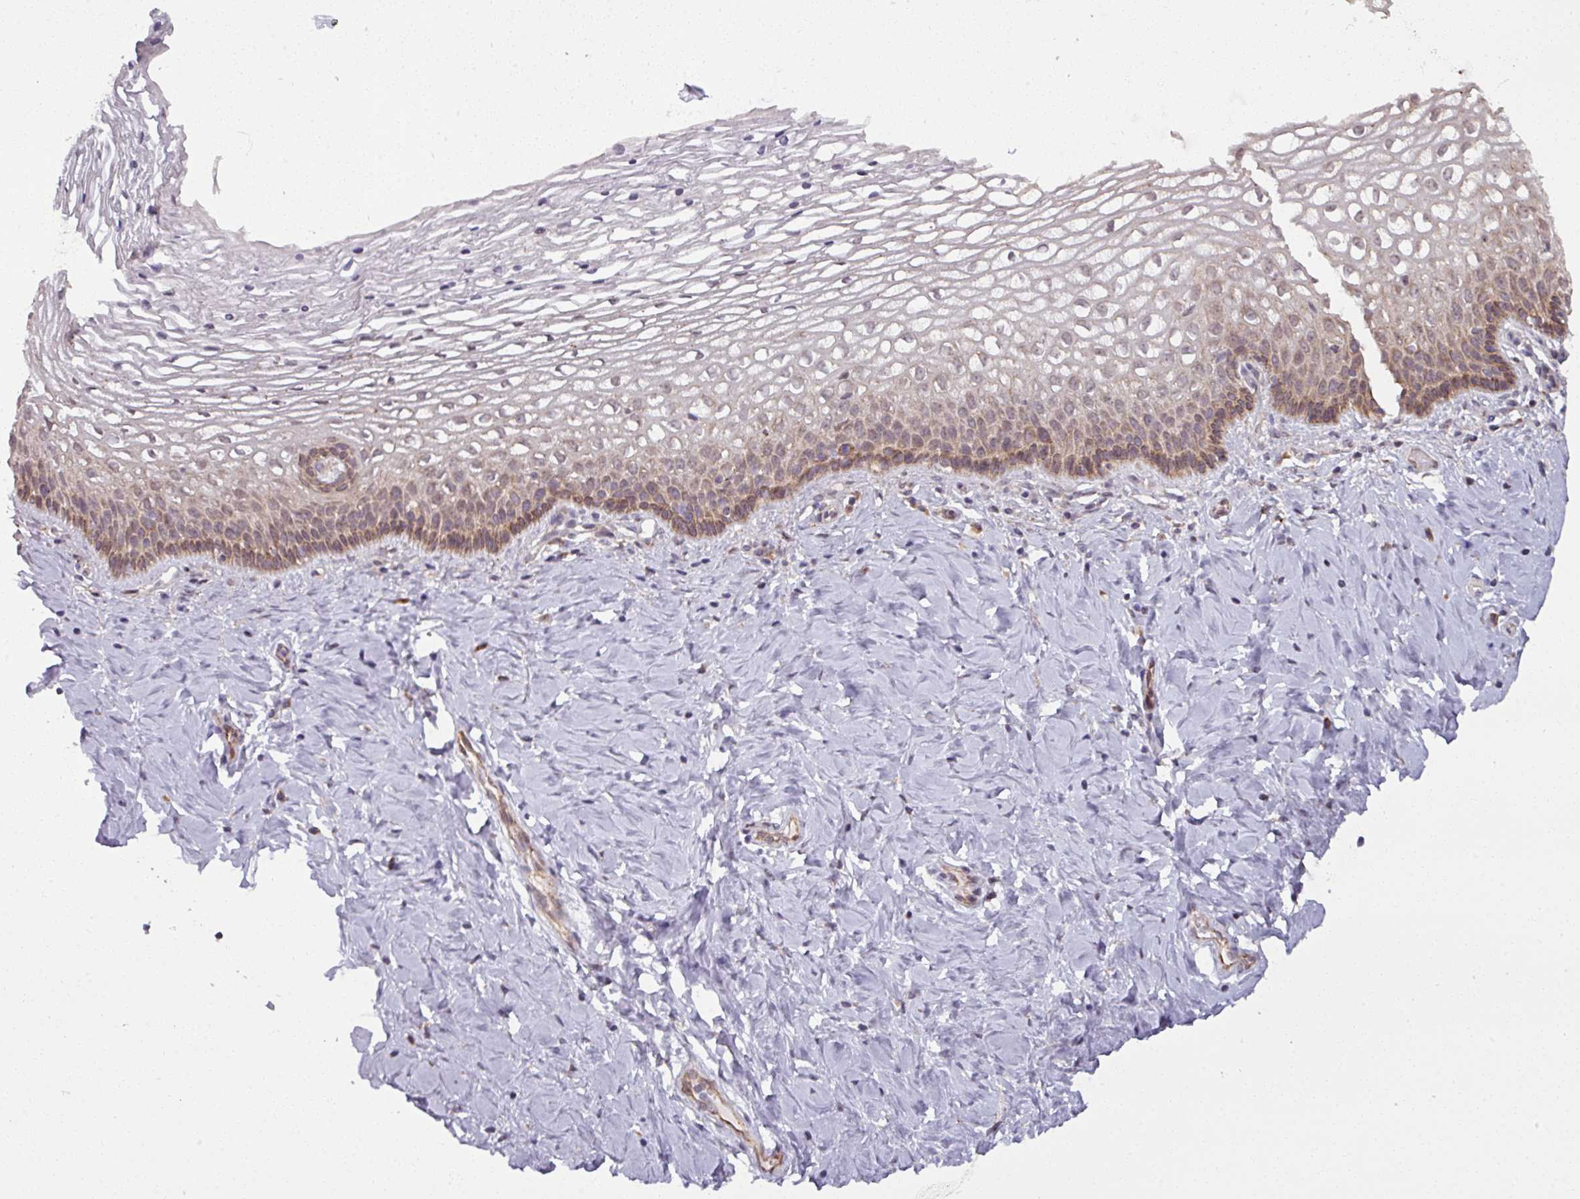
{"staining": {"intensity": "moderate", "quantity": ">75%", "location": "cytoplasmic/membranous"}, "tissue": "cervix", "cell_type": "Glandular cells", "image_type": "normal", "snomed": [{"axis": "morphology", "description": "Normal tissue, NOS"}, {"axis": "topography", "description": "Cervix"}], "caption": "This is a histology image of immunohistochemistry (IHC) staining of normal cervix, which shows moderate staining in the cytoplasmic/membranous of glandular cells.", "gene": "MAGT1", "patient": {"sex": "female", "age": 36}}